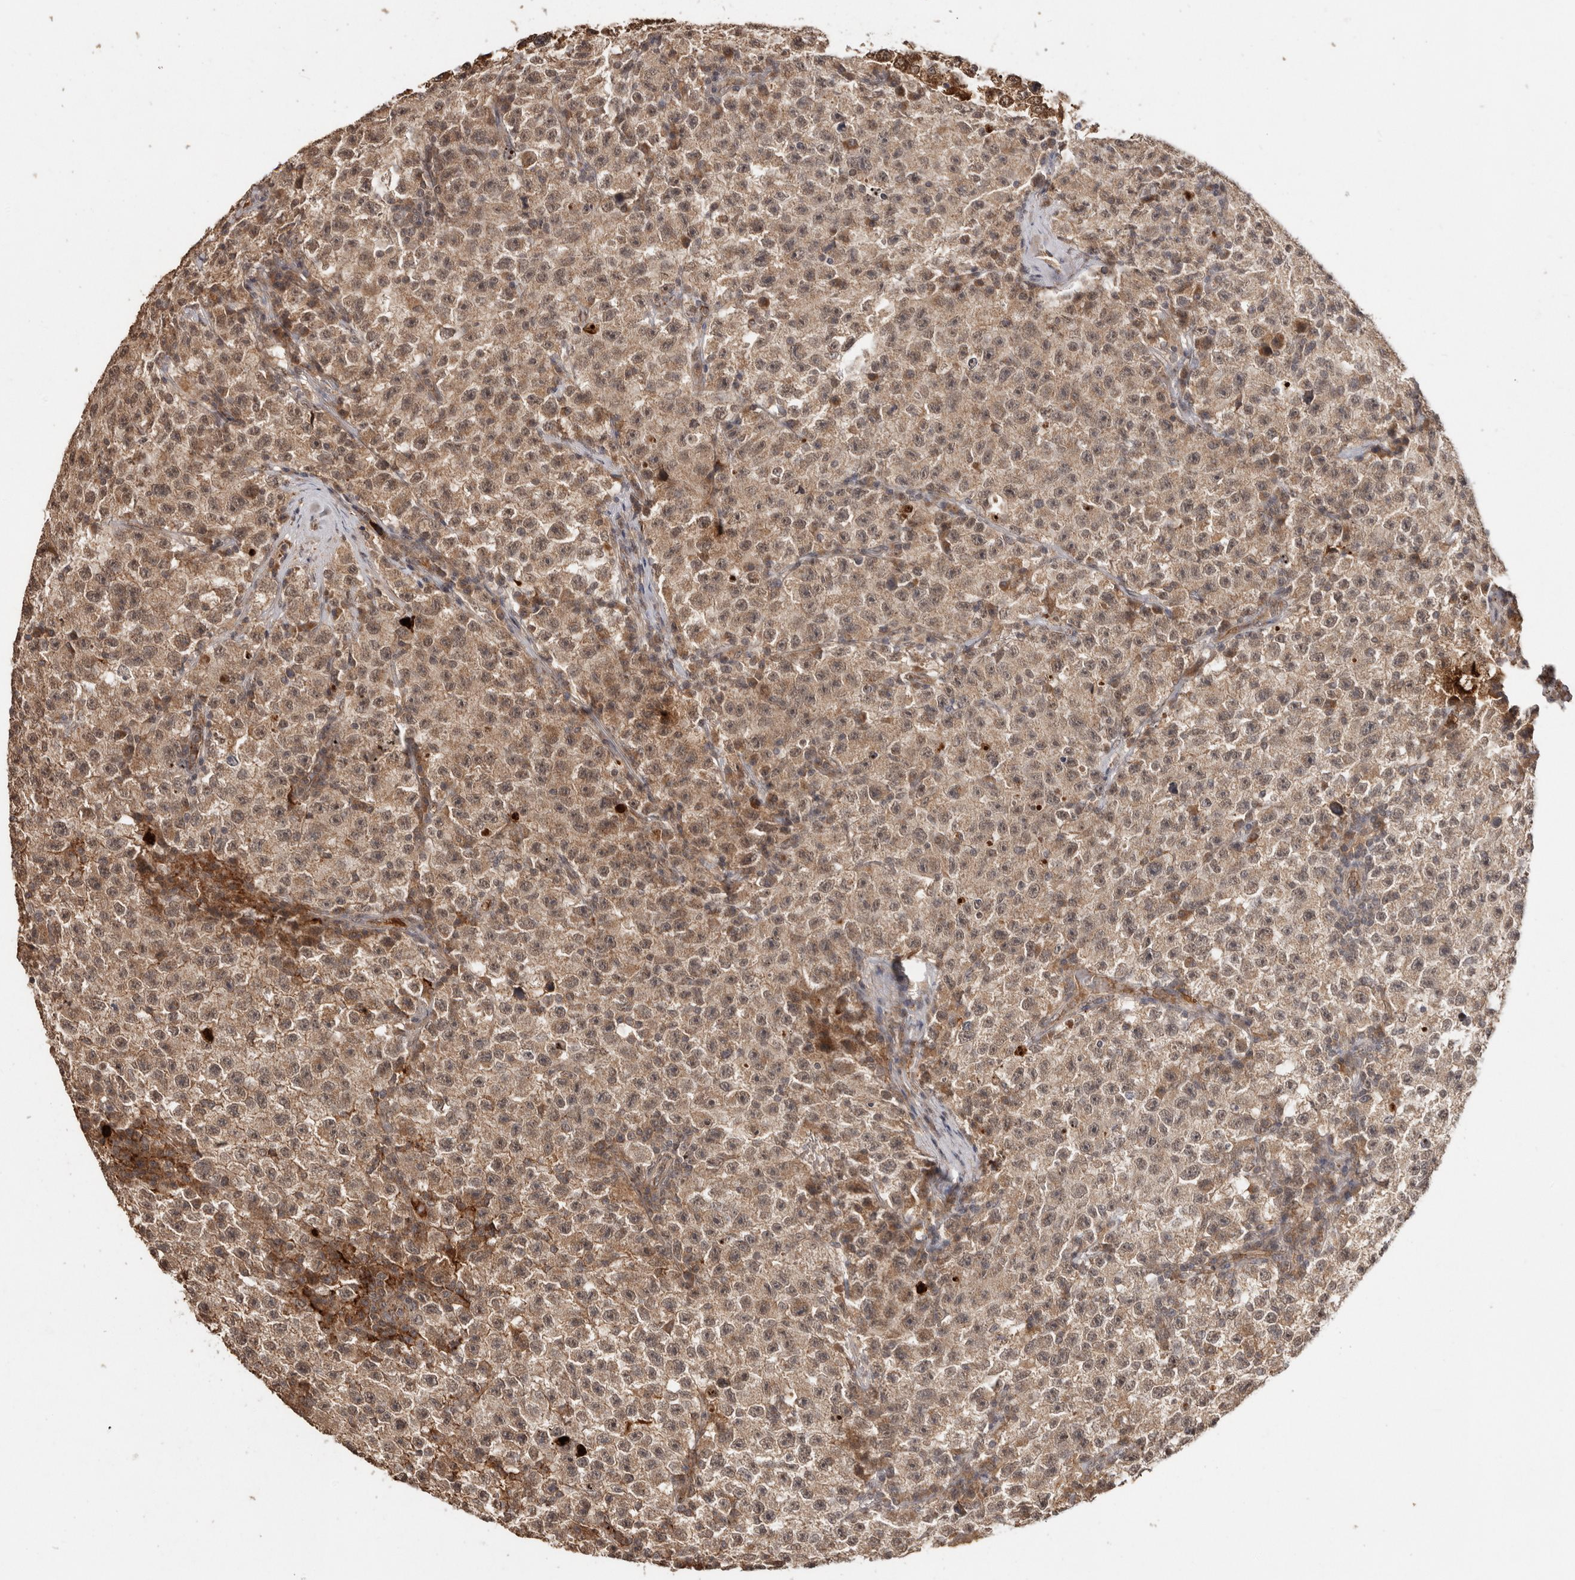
{"staining": {"intensity": "moderate", "quantity": ">75%", "location": "cytoplasmic/membranous,nuclear"}, "tissue": "testis cancer", "cell_type": "Tumor cells", "image_type": "cancer", "snomed": [{"axis": "morphology", "description": "Seminoma, NOS"}, {"axis": "topography", "description": "Testis"}], "caption": "Seminoma (testis) stained with immunohistochemistry (IHC) reveals moderate cytoplasmic/membranous and nuclear staining in approximately >75% of tumor cells.", "gene": "FAM3A", "patient": {"sex": "male", "age": 22}}